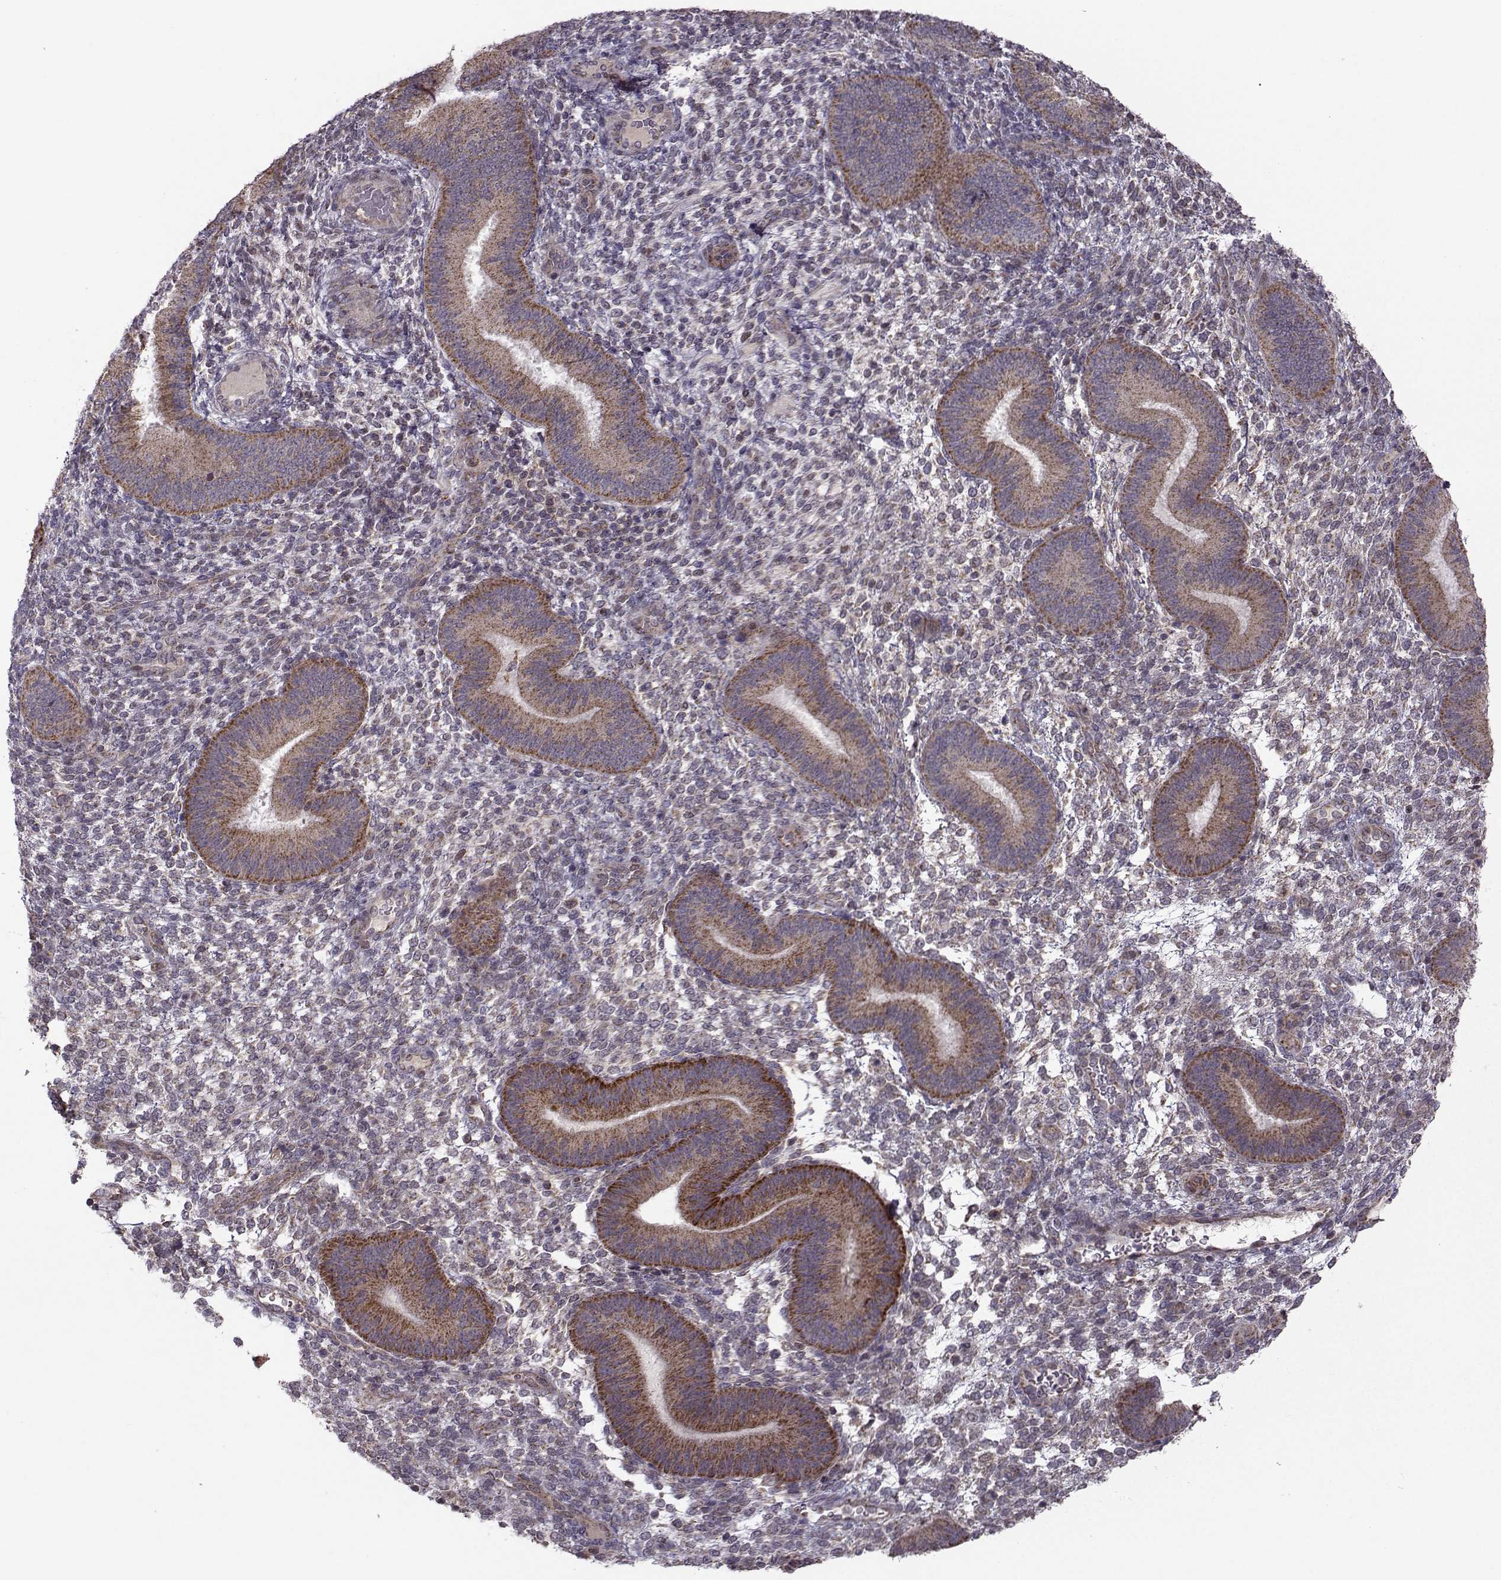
{"staining": {"intensity": "negative", "quantity": "none", "location": "none"}, "tissue": "endometrium", "cell_type": "Cells in endometrial stroma", "image_type": "normal", "snomed": [{"axis": "morphology", "description": "Normal tissue, NOS"}, {"axis": "topography", "description": "Endometrium"}], "caption": "High magnification brightfield microscopy of normal endometrium stained with DAB (brown) and counterstained with hematoxylin (blue): cells in endometrial stroma show no significant expression.", "gene": "NECAB3", "patient": {"sex": "female", "age": 39}}